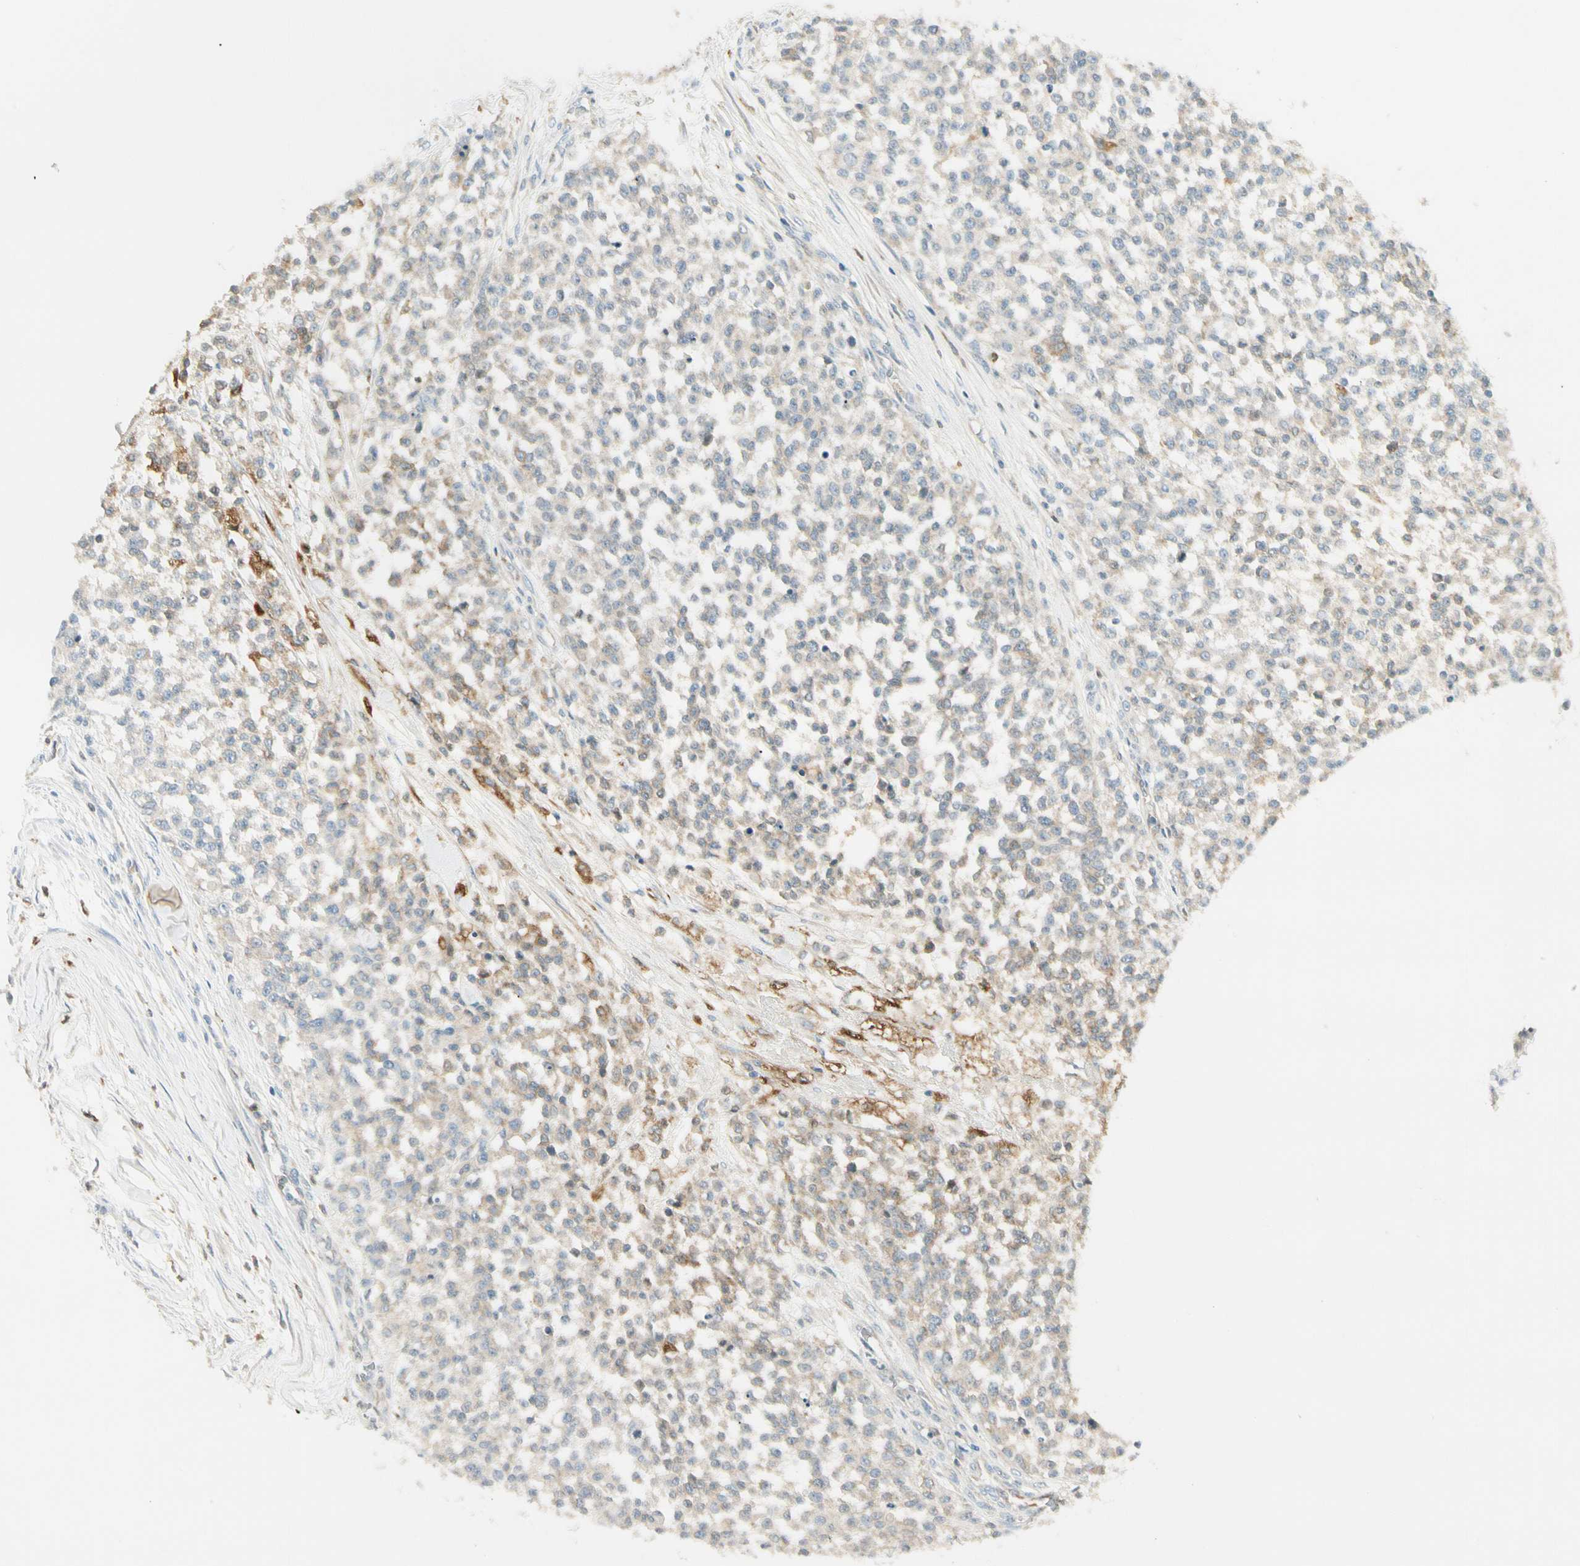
{"staining": {"intensity": "weak", "quantity": "<25%", "location": "cytoplasmic/membranous"}, "tissue": "testis cancer", "cell_type": "Tumor cells", "image_type": "cancer", "snomed": [{"axis": "morphology", "description": "Seminoma, NOS"}, {"axis": "topography", "description": "Testis"}], "caption": "Immunohistochemistry micrograph of testis cancer (seminoma) stained for a protein (brown), which exhibits no expression in tumor cells.", "gene": "LPCAT2", "patient": {"sex": "male", "age": 59}}